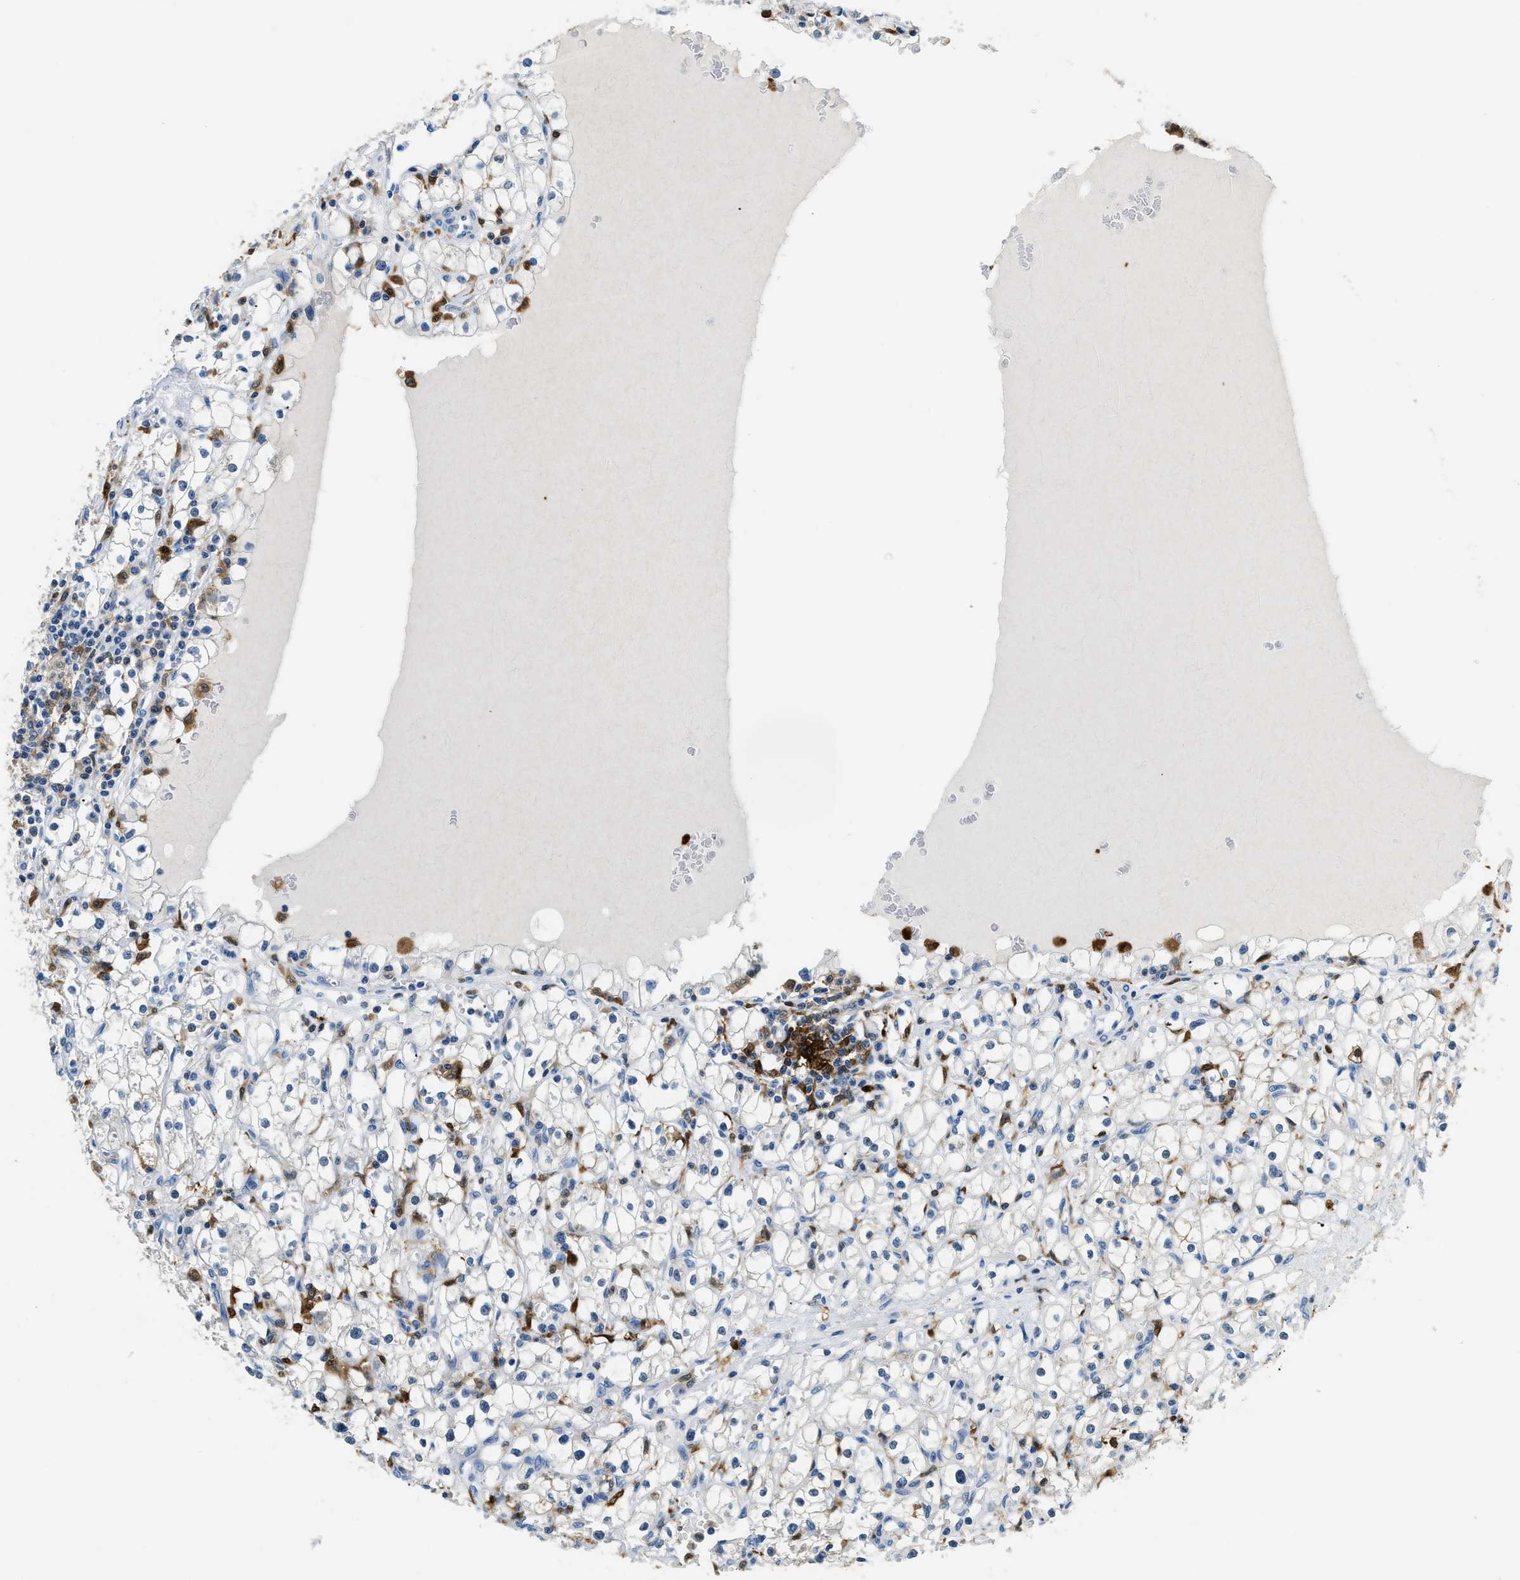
{"staining": {"intensity": "negative", "quantity": "none", "location": "none"}, "tissue": "renal cancer", "cell_type": "Tumor cells", "image_type": "cancer", "snomed": [{"axis": "morphology", "description": "Adenocarcinoma, NOS"}, {"axis": "topography", "description": "Kidney"}], "caption": "Tumor cells show no significant protein expression in renal cancer.", "gene": "CAPG", "patient": {"sex": "male", "age": 56}}